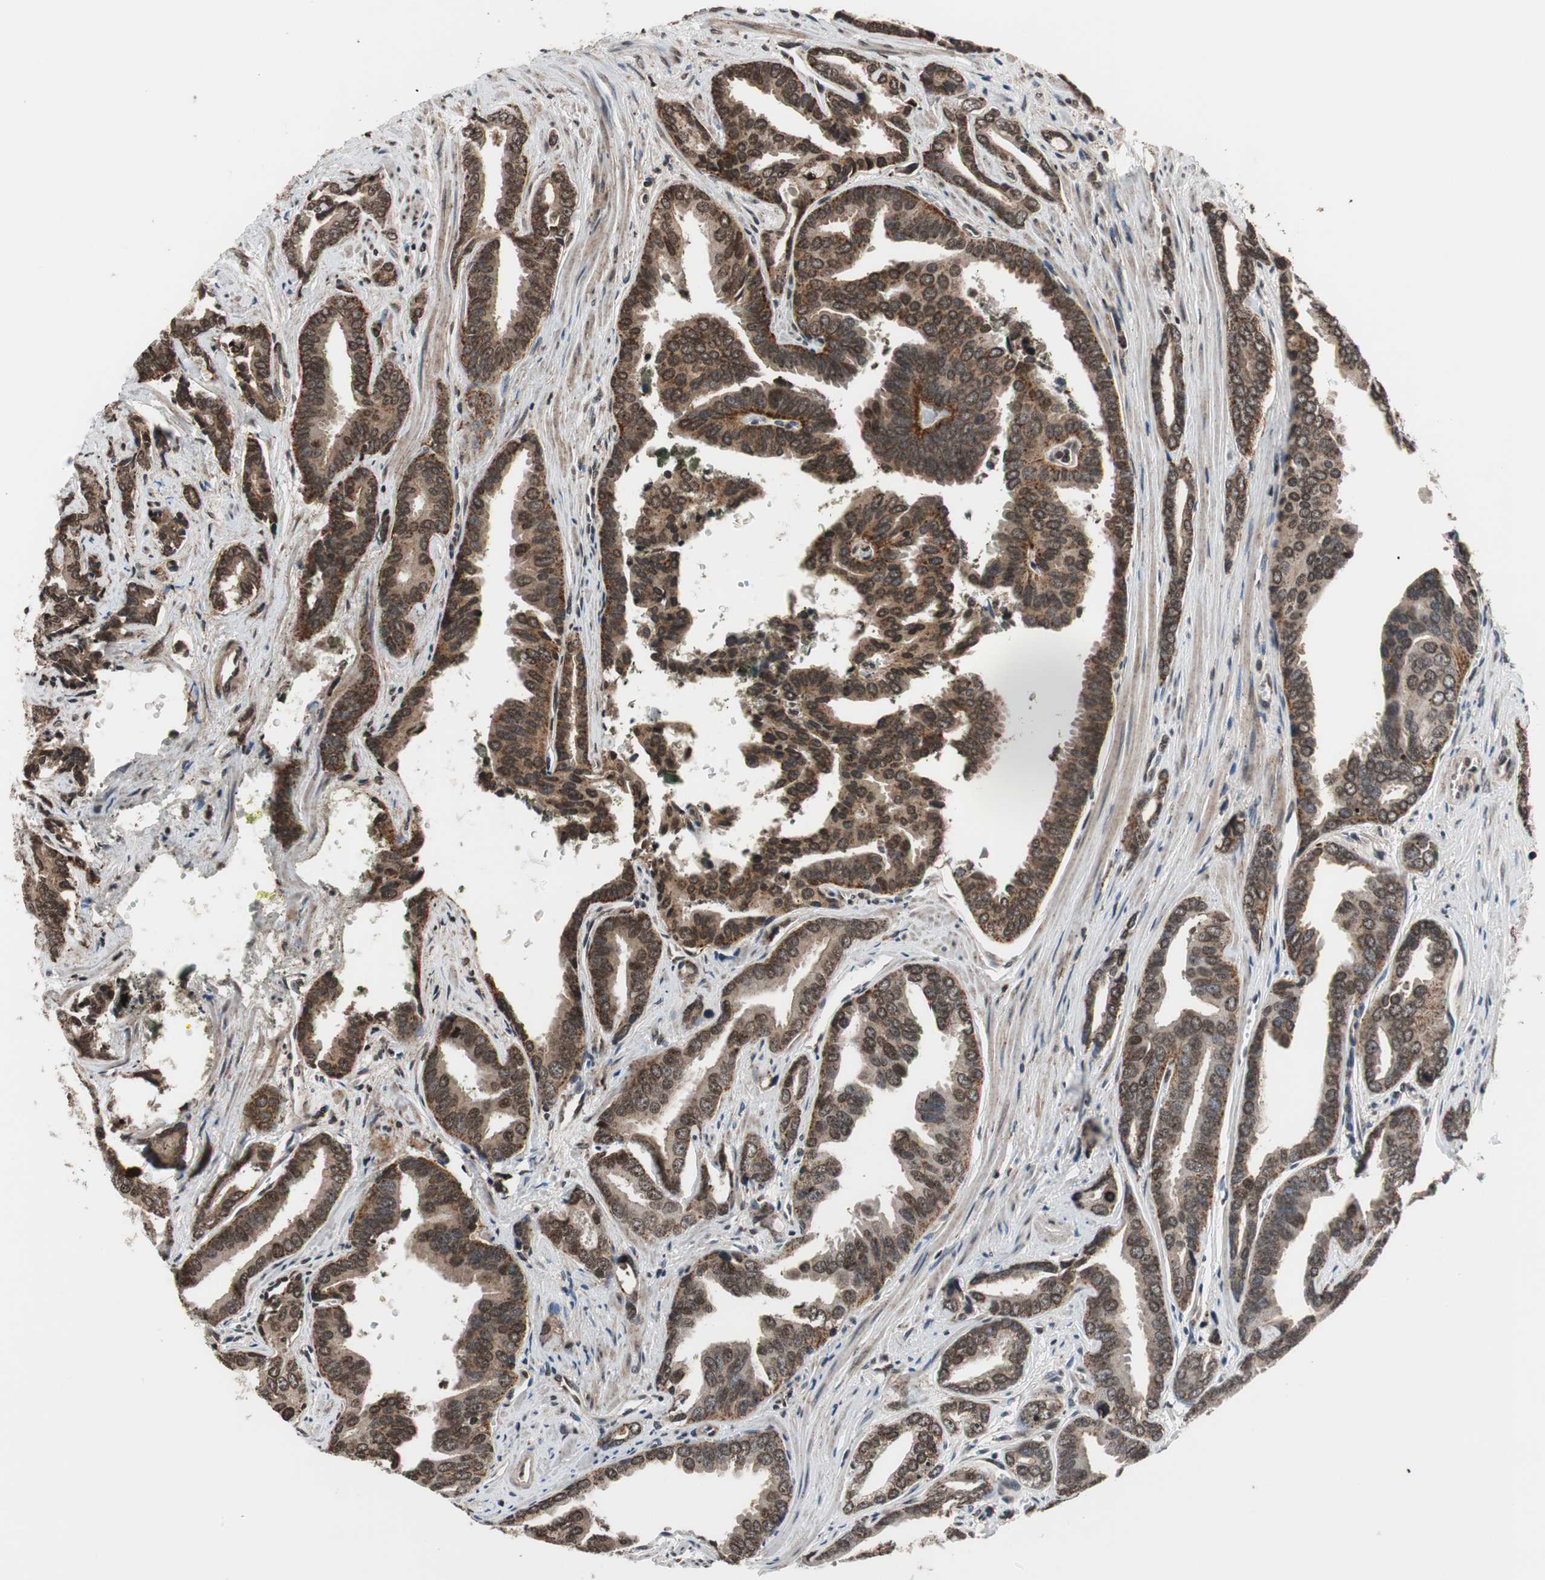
{"staining": {"intensity": "moderate", "quantity": ">75%", "location": "cytoplasmic/membranous,nuclear"}, "tissue": "prostate cancer", "cell_type": "Tumor cells", "image_type": "cancer", "snomed": [{"axis": "morphology", "description": "Adenocarcinoma, High grade"}, {"axis": "topography", "description": "Prostate"}], "caption": "Immunohistochemical staining of human high-grade adenocarcinoma (prostate) displays medium levels of moderate cytoplasmic/membranous and nuclear positivity in approximately >75% of tumor cells. The protein is shown in brown color, while the nuclei are stained blue.", "gene": "RFC1", "patient": {"sex": "male", "age": 67}}